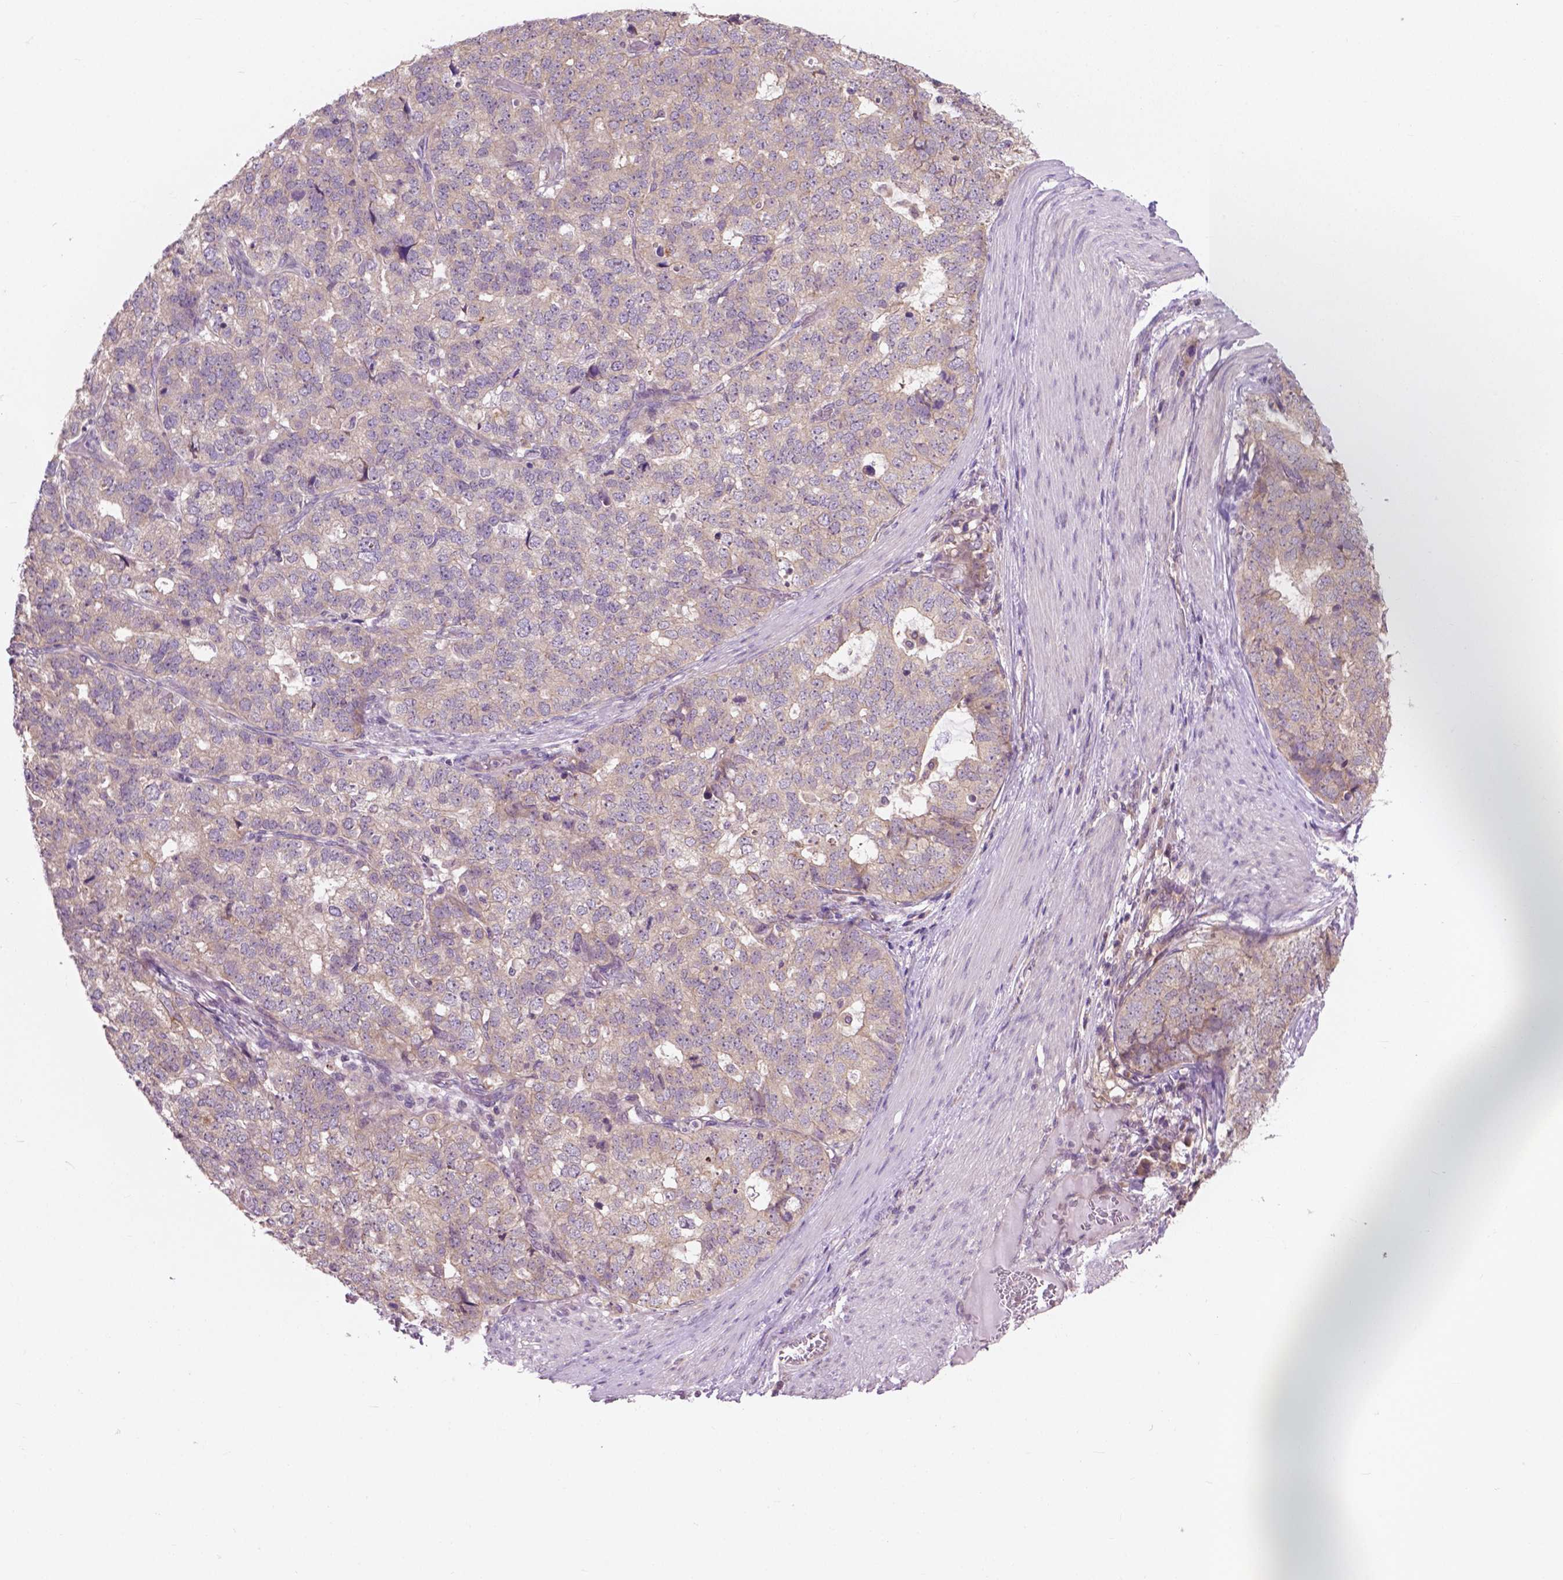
{"staining": {"intensity": "negative", "quantity": "none", "location": "none"}, "tissue": "stomach cancer", "cell_type": "Tumor cells", "image_type": "cancer", "snomed": [{"axis": "morphology", "description": "Adenocarcinoma, NOS"}, {"axis": "topography", "description": "Stomach"}], "caption": "Human adenocarcinoma (stomach) stained for a protein using immunohistochemistry reveals no expression in tumor cells.", "gene": "MZT1", "patient": {"sex": "male", "age": 69}}